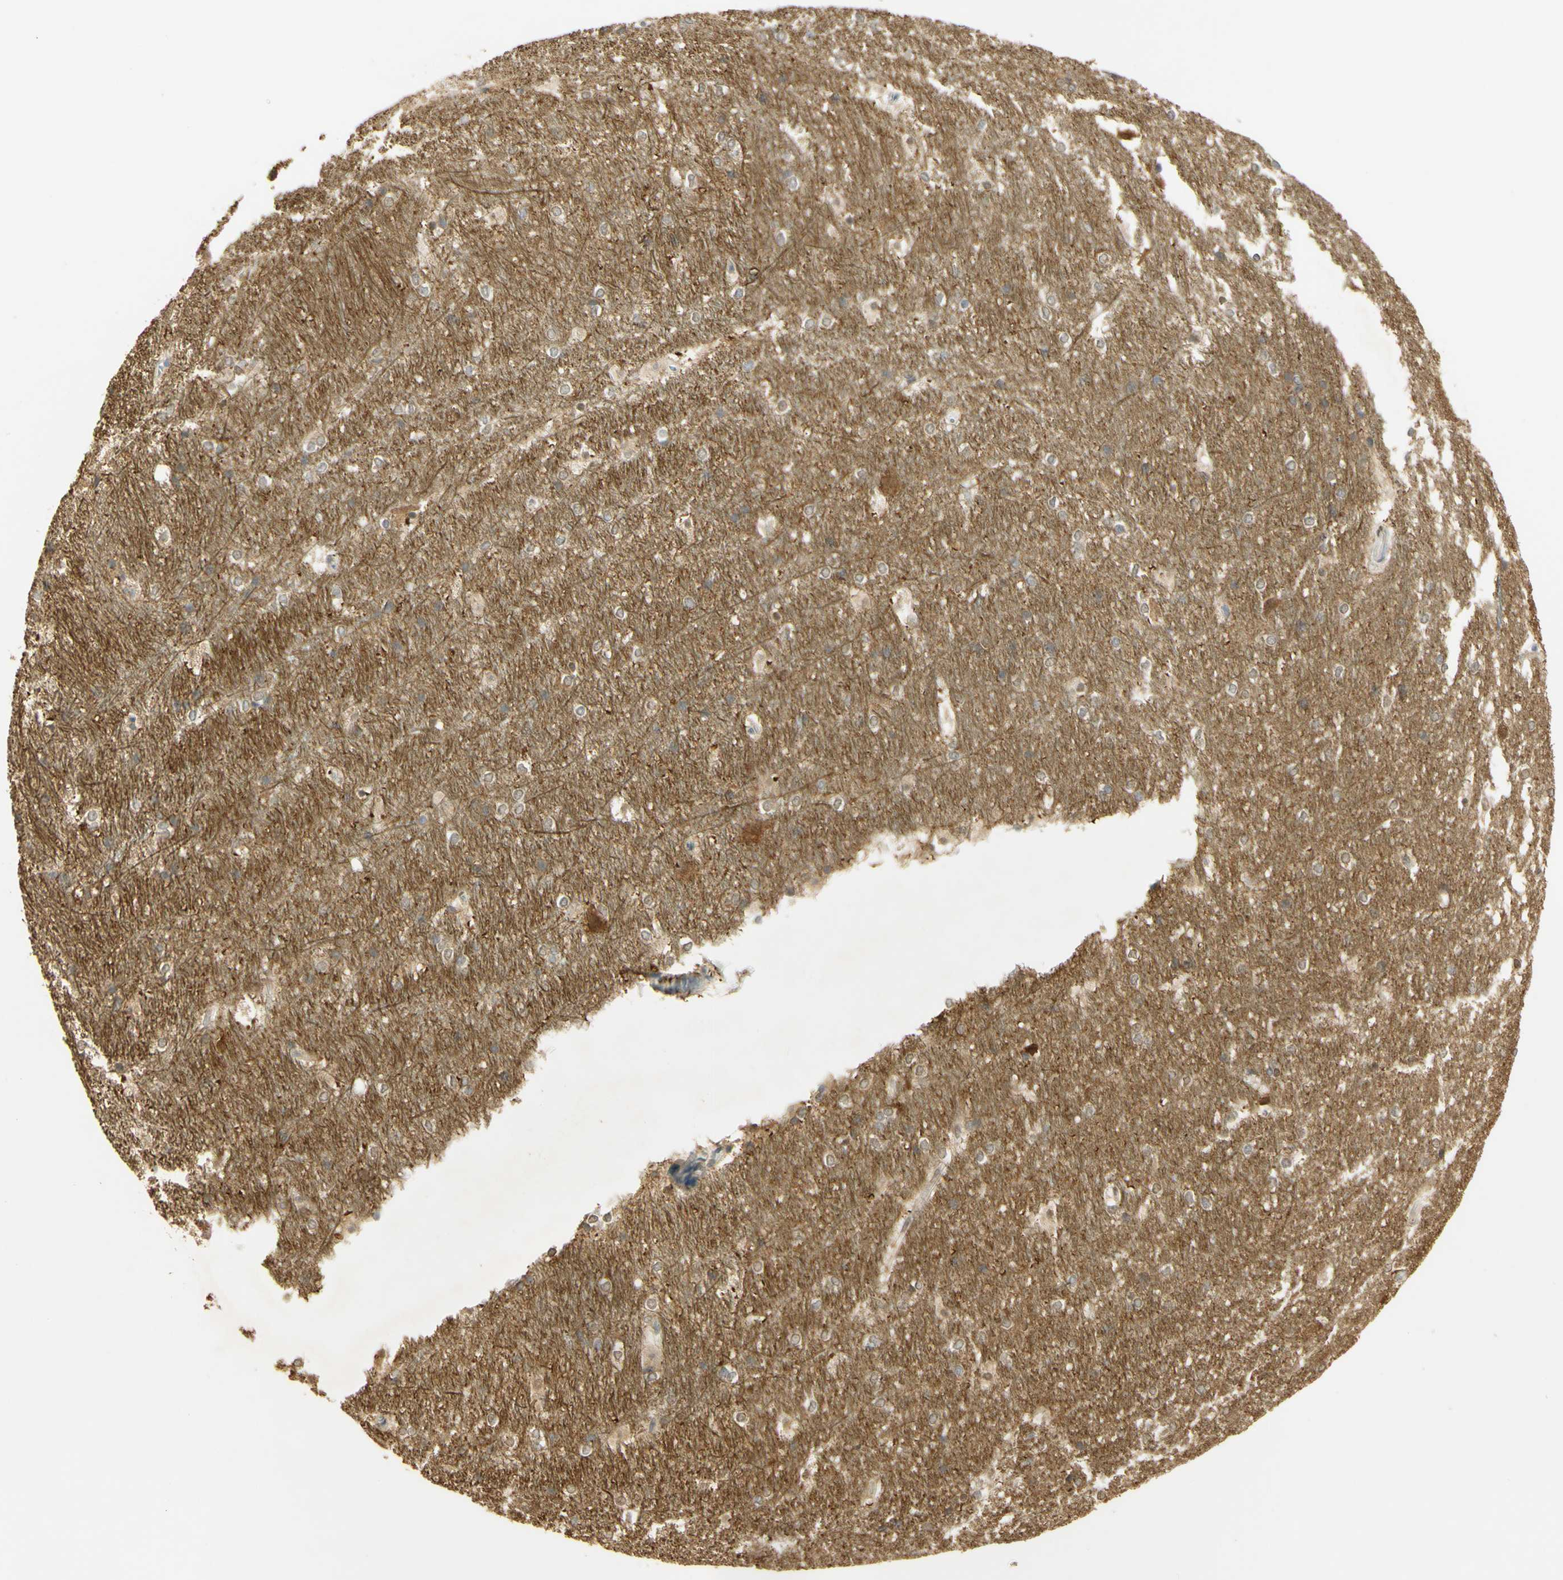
{"staining": {"intensity": "moderate", "quantity": "<25%", "location": "nuclear"}, "tissue": "hippocampus", "cell_type": "Glial cells", "image_type": "normal", "snomed": [{"axis": "morphology", "description": "Normal tissue, NOS"}, {"axis": "topography", "description": "Hippocampus"}], "caption": "DAB immunohistochemical staining of normal human hippocampus exhibits moderate nuclear protein staining in approximately <25% of glial cells.", "gene": "PAK1", "patient": {"sex": "female", "age": 19}}